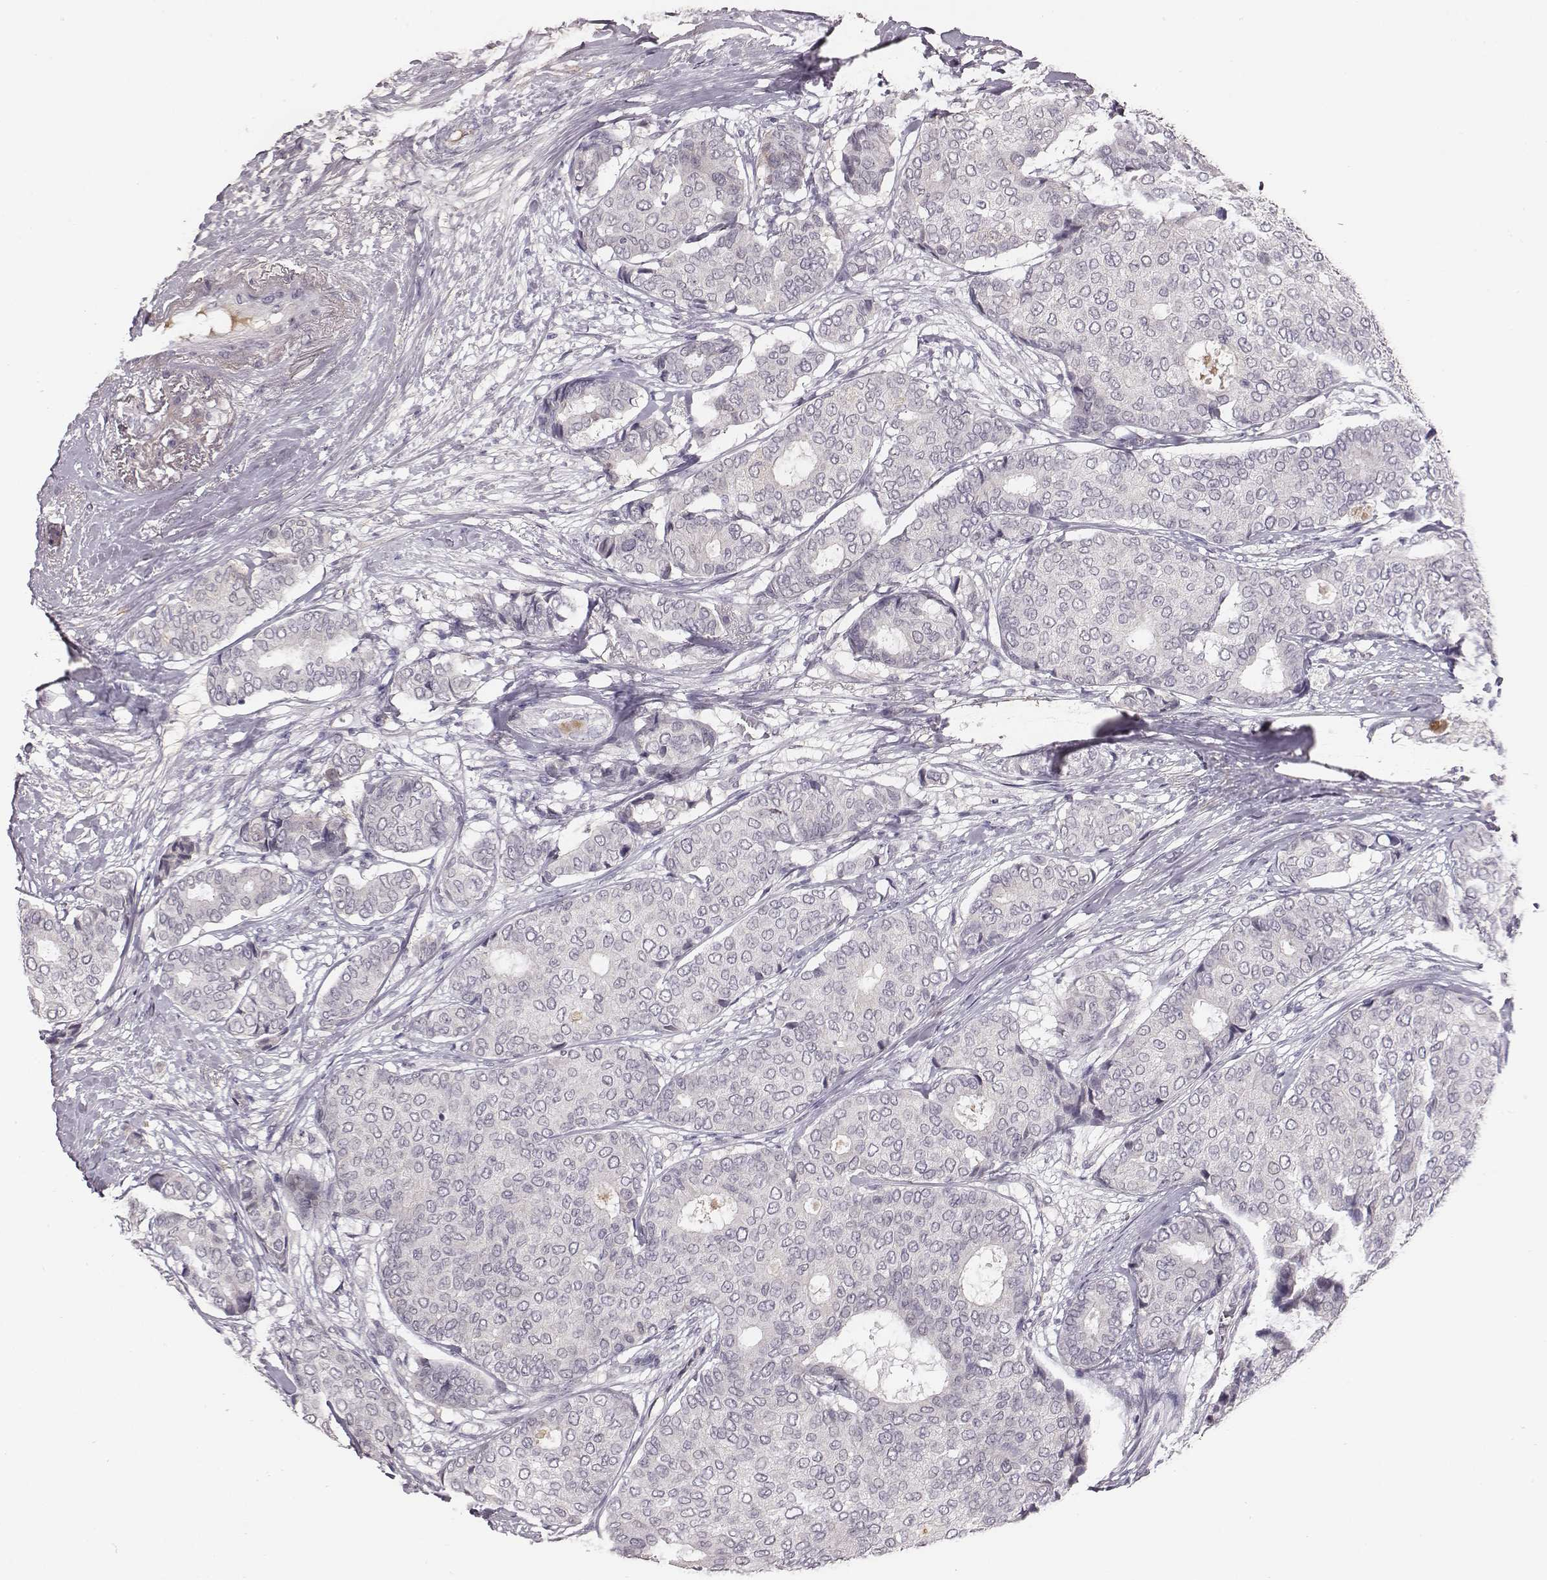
{"staining": {"intensity": "negative", "quantity": "none", "location": "none"}, "tissue": "breast cancer", "cell_type": "Tumor cells", "image_type": "cancer", "snomed": [{"axis": "morphology", "description": "Duct carcinoma"}, {"axis": "topography", "description": "Breast"}], "caption": "The image displays no staining of tumor cells in breast cancer.", "gene": "SLC22A6", "patient": {"sex": "female", "age": 75}}